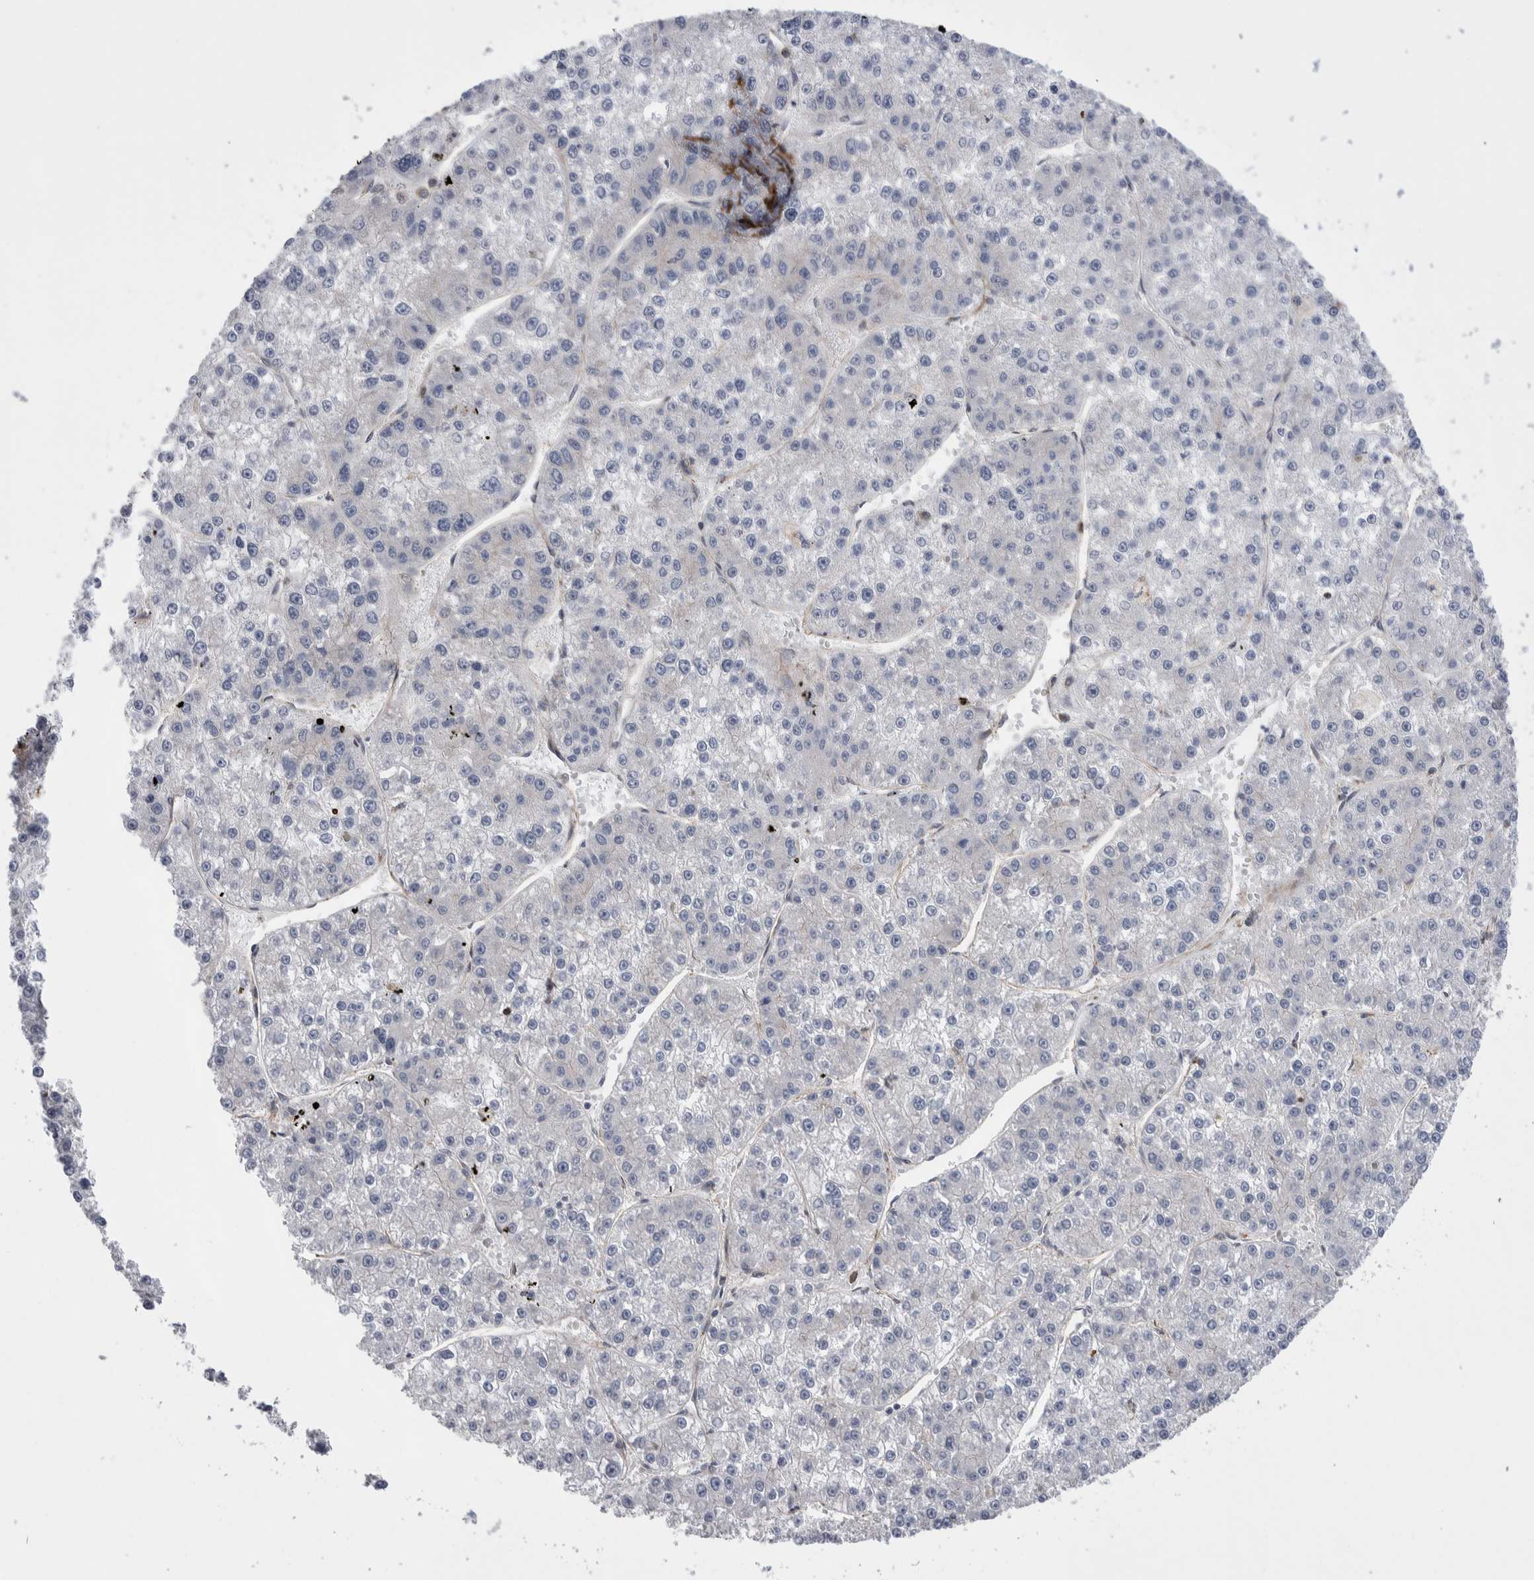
{"staining": {"intensity": "negative", "quantity": "none", "location": "none"}, "tissue": "liver cancer", "cell_type": "Tumor cells", "image_type": "cancer", "snomed": [{"axis": "morphology", "description": "Carcinoma, Hepatocellular, NOS"}, {"axis": "topography", "description": "Liver"}], "caption": "Protein analysis of liver cancer (hepatocellular carcinoma) shows no significant staining in tumor cells.", "gene": "KIF12", "patient": {"sex": "female", "age": 73}}